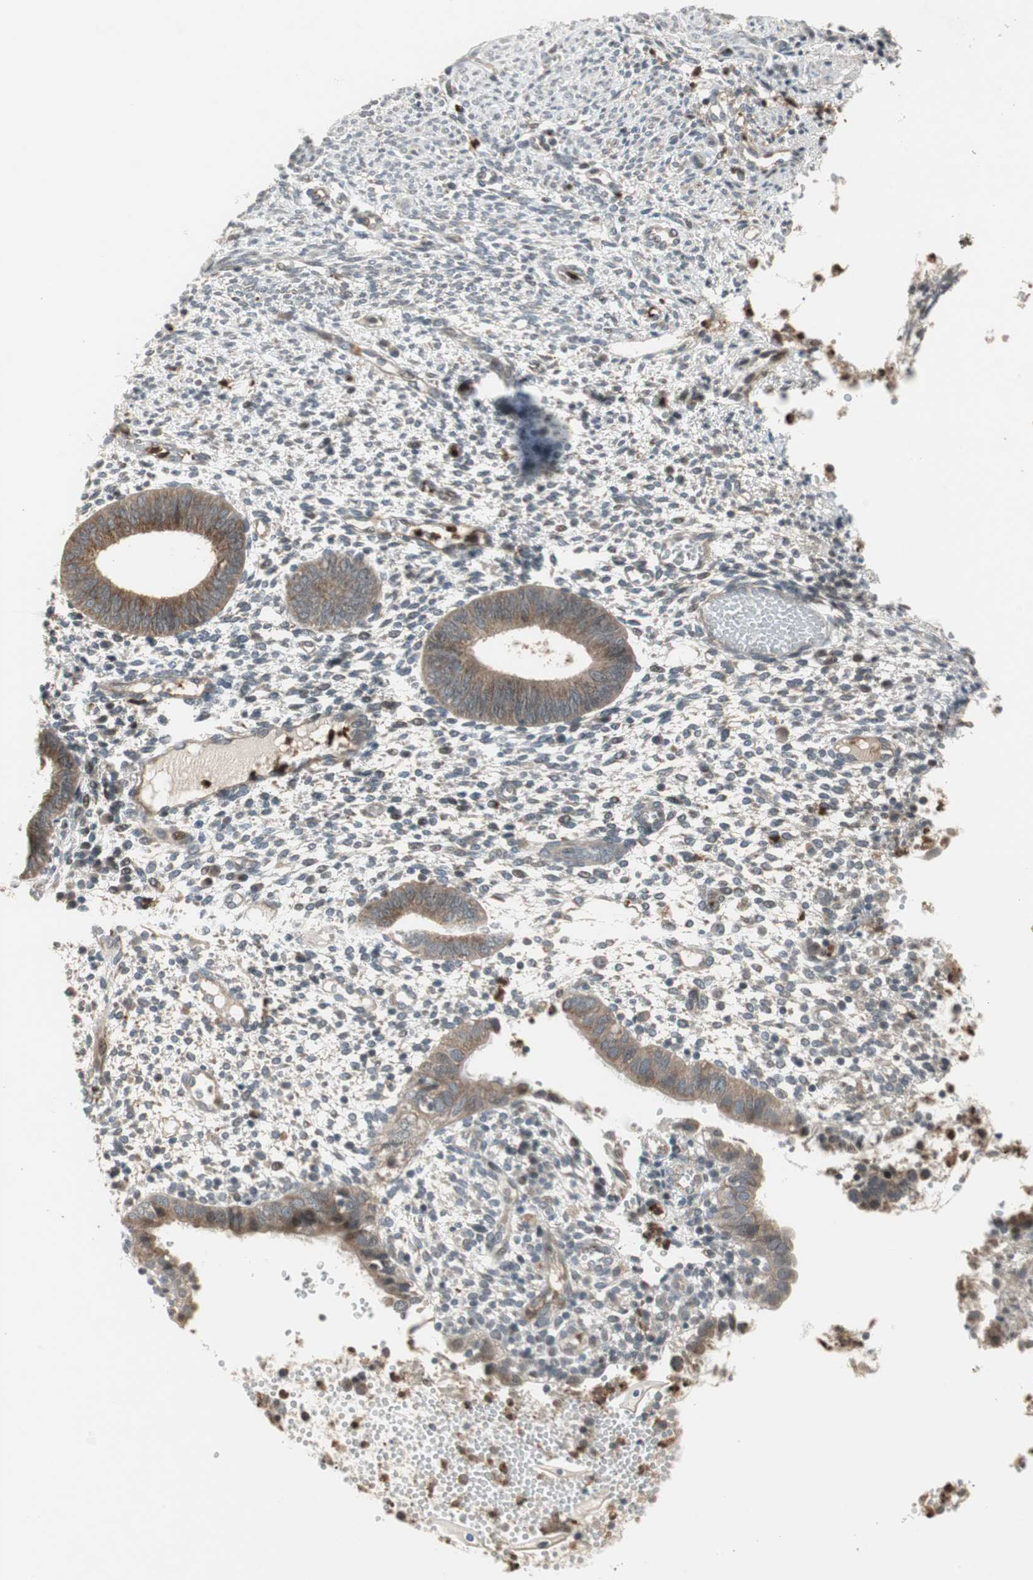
{"staining": {"intensity": "weak", "quantity": "<25%", "location": "nuclear"}, "tissue": "endometrium", "cell_type": "Cells in endometrial stroma", "image_type": "normal", "snomed": [{"axis": "morphology", "description": "Normal tissue, NOS"}, {"axis": "topography", "description": "Endometrium"}], "caption": "IHC of normal endometrium reveals no staining in cells in endometrial stroma. The staining is performed using DAB brown chromogen with nuclei counter-stained in using hematoxylin.", "gene": "SNX4", "patient": {"sex": "female", "age": 35}}